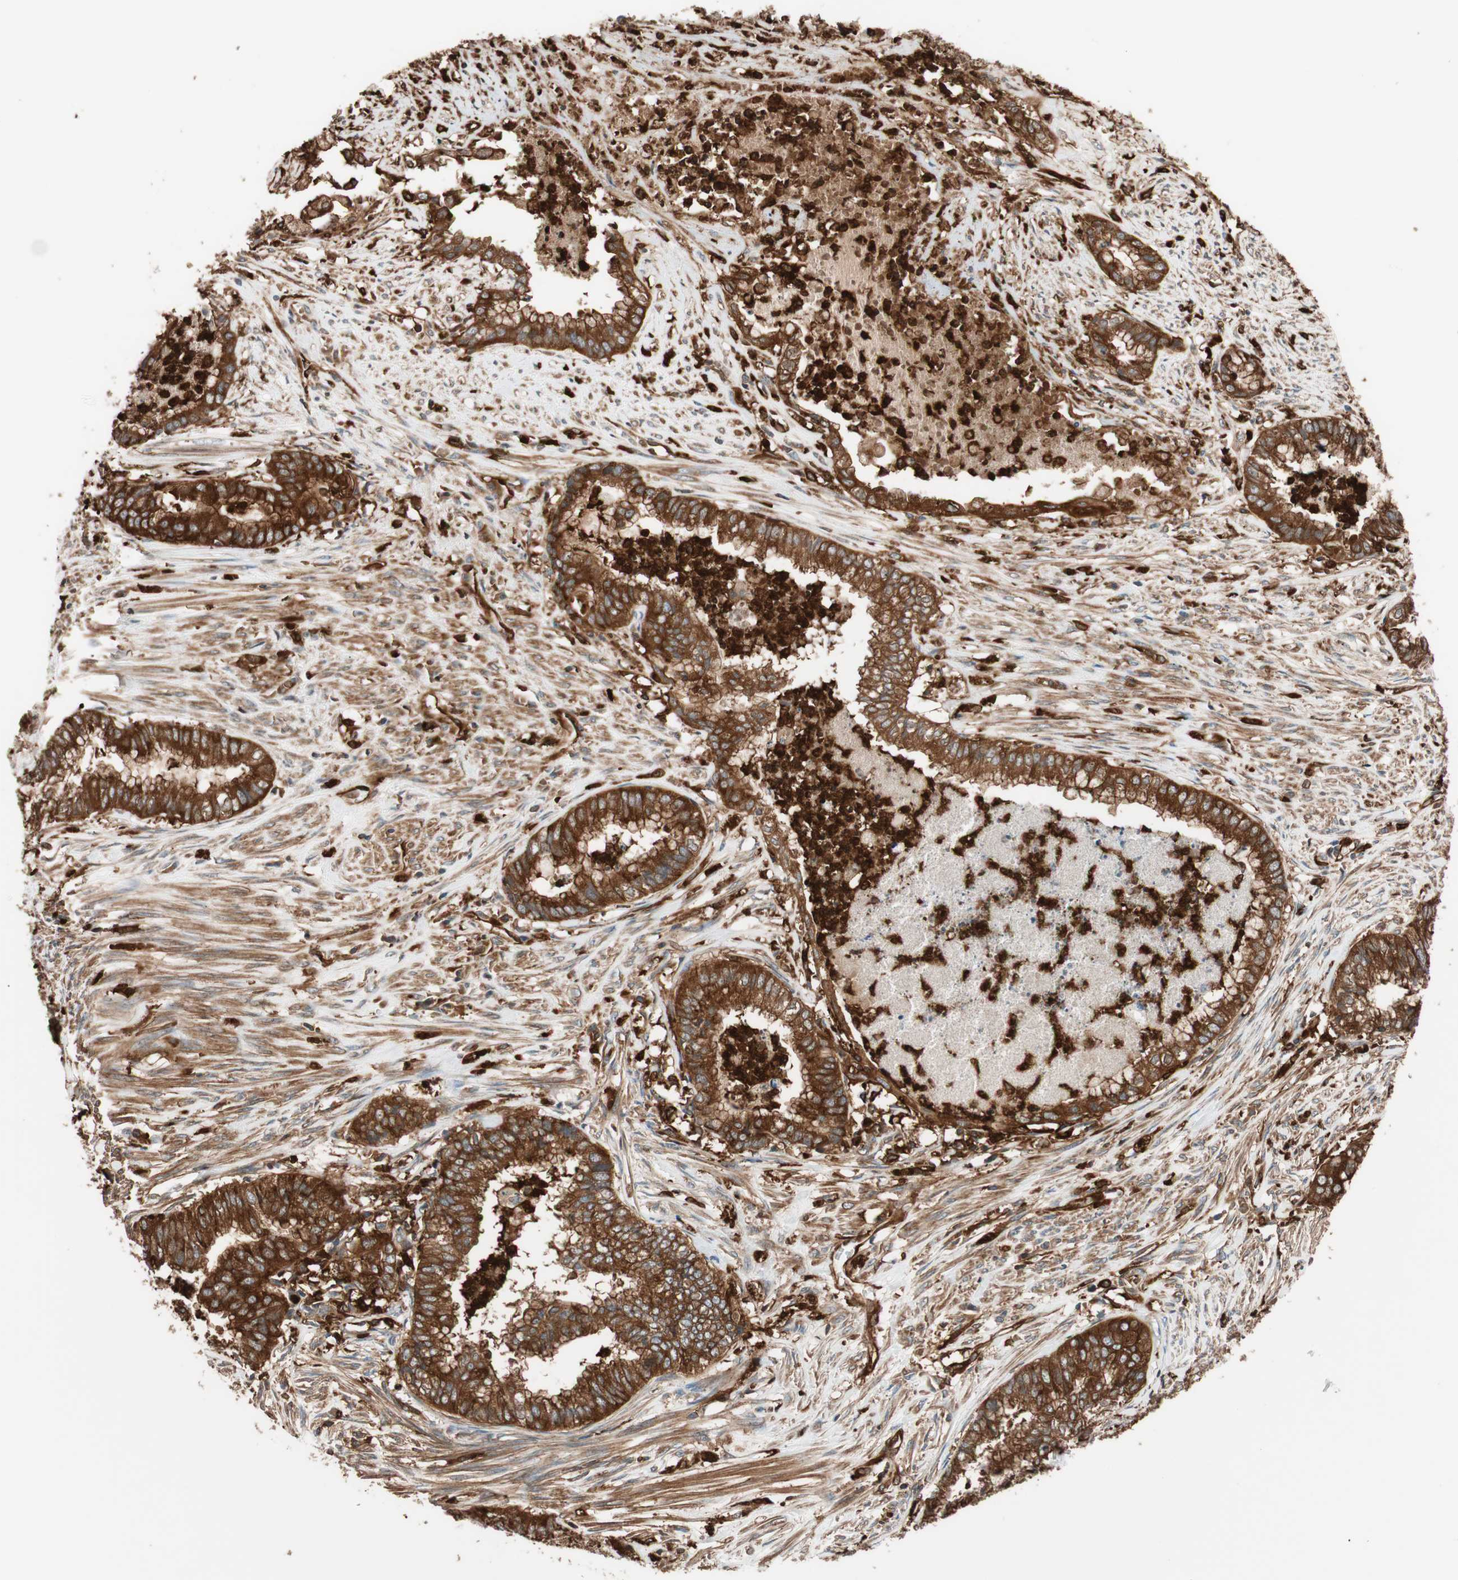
{"staining": {"intensity": "strong", "quantity": ">75%", "location": "cytoplasmic/membranous"}, "tissue": "endometrial cancer", "cell_type": "Tumor cells", "image_type": "cancer", "snomed": [{"axis": "morphology", "description": "Necrosis, NOS"}, {"axis": "morphology", "description": "Adenocarcinoma, NOS"}, {"axis": "topography", "description": "Endometrium"}], "caption": "This histopathology image displays adenocarcinoma (endometrial) stained with immunohistochemistry (IHC) to label a protein in brown. The cytoplasmic/membranous of tumor cells show strong positivity for the protein. Nuclei are counter-stained blue.", "gene": "VASP", "patient": {"sex": "female", "age": 79}}